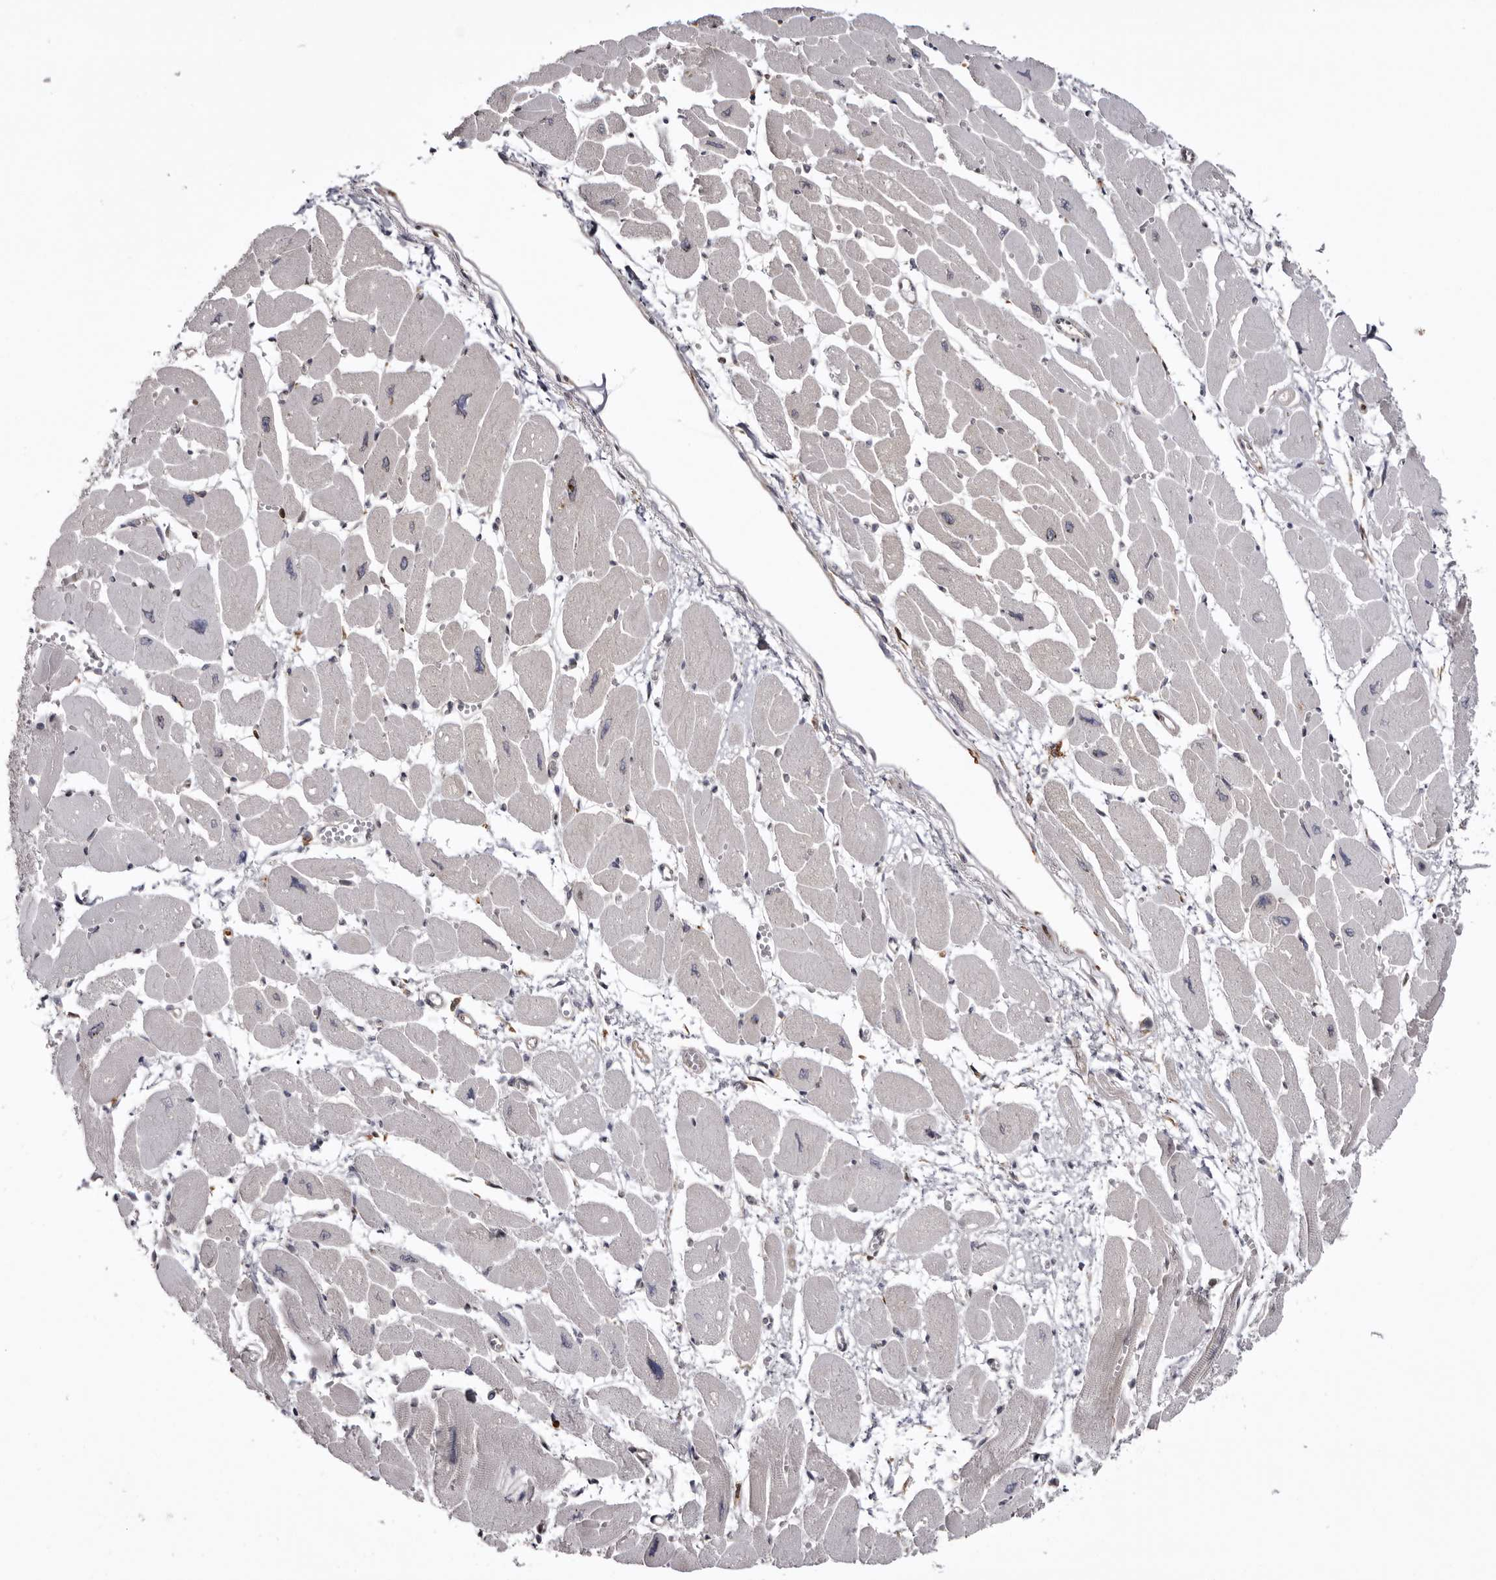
{"staining": {"intensity": "weak", "quantity": "25%-75%", "location": "cytoplasmic/membranous"}, "tissue": "heart muscle", "cell_type": "Cardiomyocytes", "image_type": "normal", "snomed": [{"axis": "morphology", "description": "Normal tissue, NOS"}, {"axis": "topography", "description": "Heart"}], "caption": "High-magnification brightfield microscopy of benign heart muscle stained with DAB (brown) and counterstained with hematoxylin (blue). cardiomyocytes exhibit weak cytoplasmic/membranous staining is appreciated in about25%-75% of cells. The staining was performed using DAB to visualize the protein expression in brown, while the nuclei were stained in blue with hematoxylin (Magnification: 20x).", "gene": "C4orf3", "patient": {"sex": "female", "age": 54}}